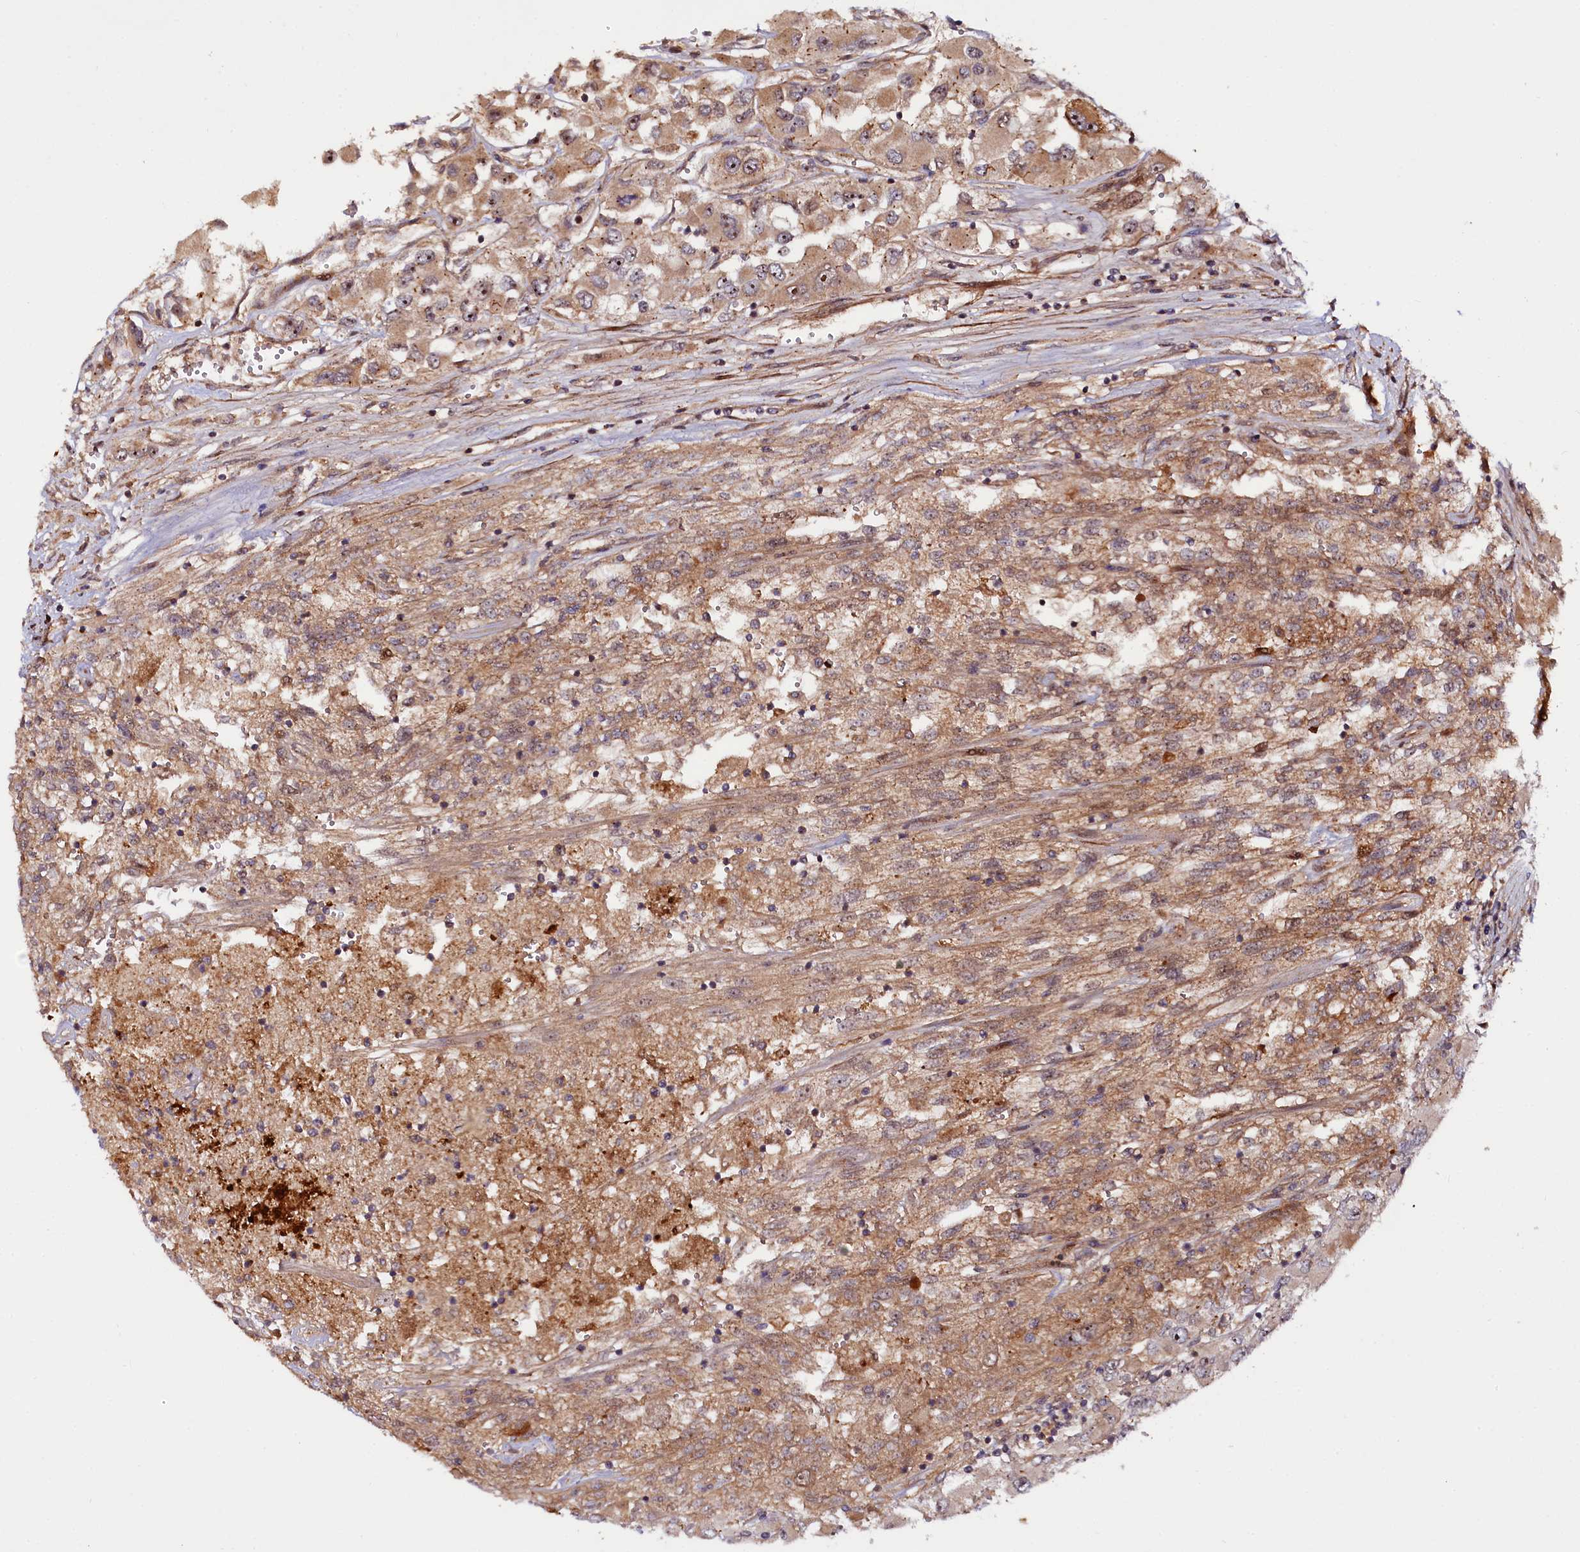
{"staining": {"intensity": "moderate", "quantity": ">75%", "location": "cytoplasmic/membranous"}, "tissue": "renal cancer", "cell_type": "Tumor cells", "image_type": "cancer", "snomed": [{"axis": "morphology", "description": "Adenocarcinoma, NOS"}, {"axis": "topography", "description": "Kidney"}], "caption": "About >75% of tumor cells in human renal cancer (adenocarcinoma) demonstrate moderate cytoplasmic/membranous protein staining as visualized by brown immunohistochemical staining.", "gene": "NEDD1", "patient": {"sex": "female", "age": 52}}